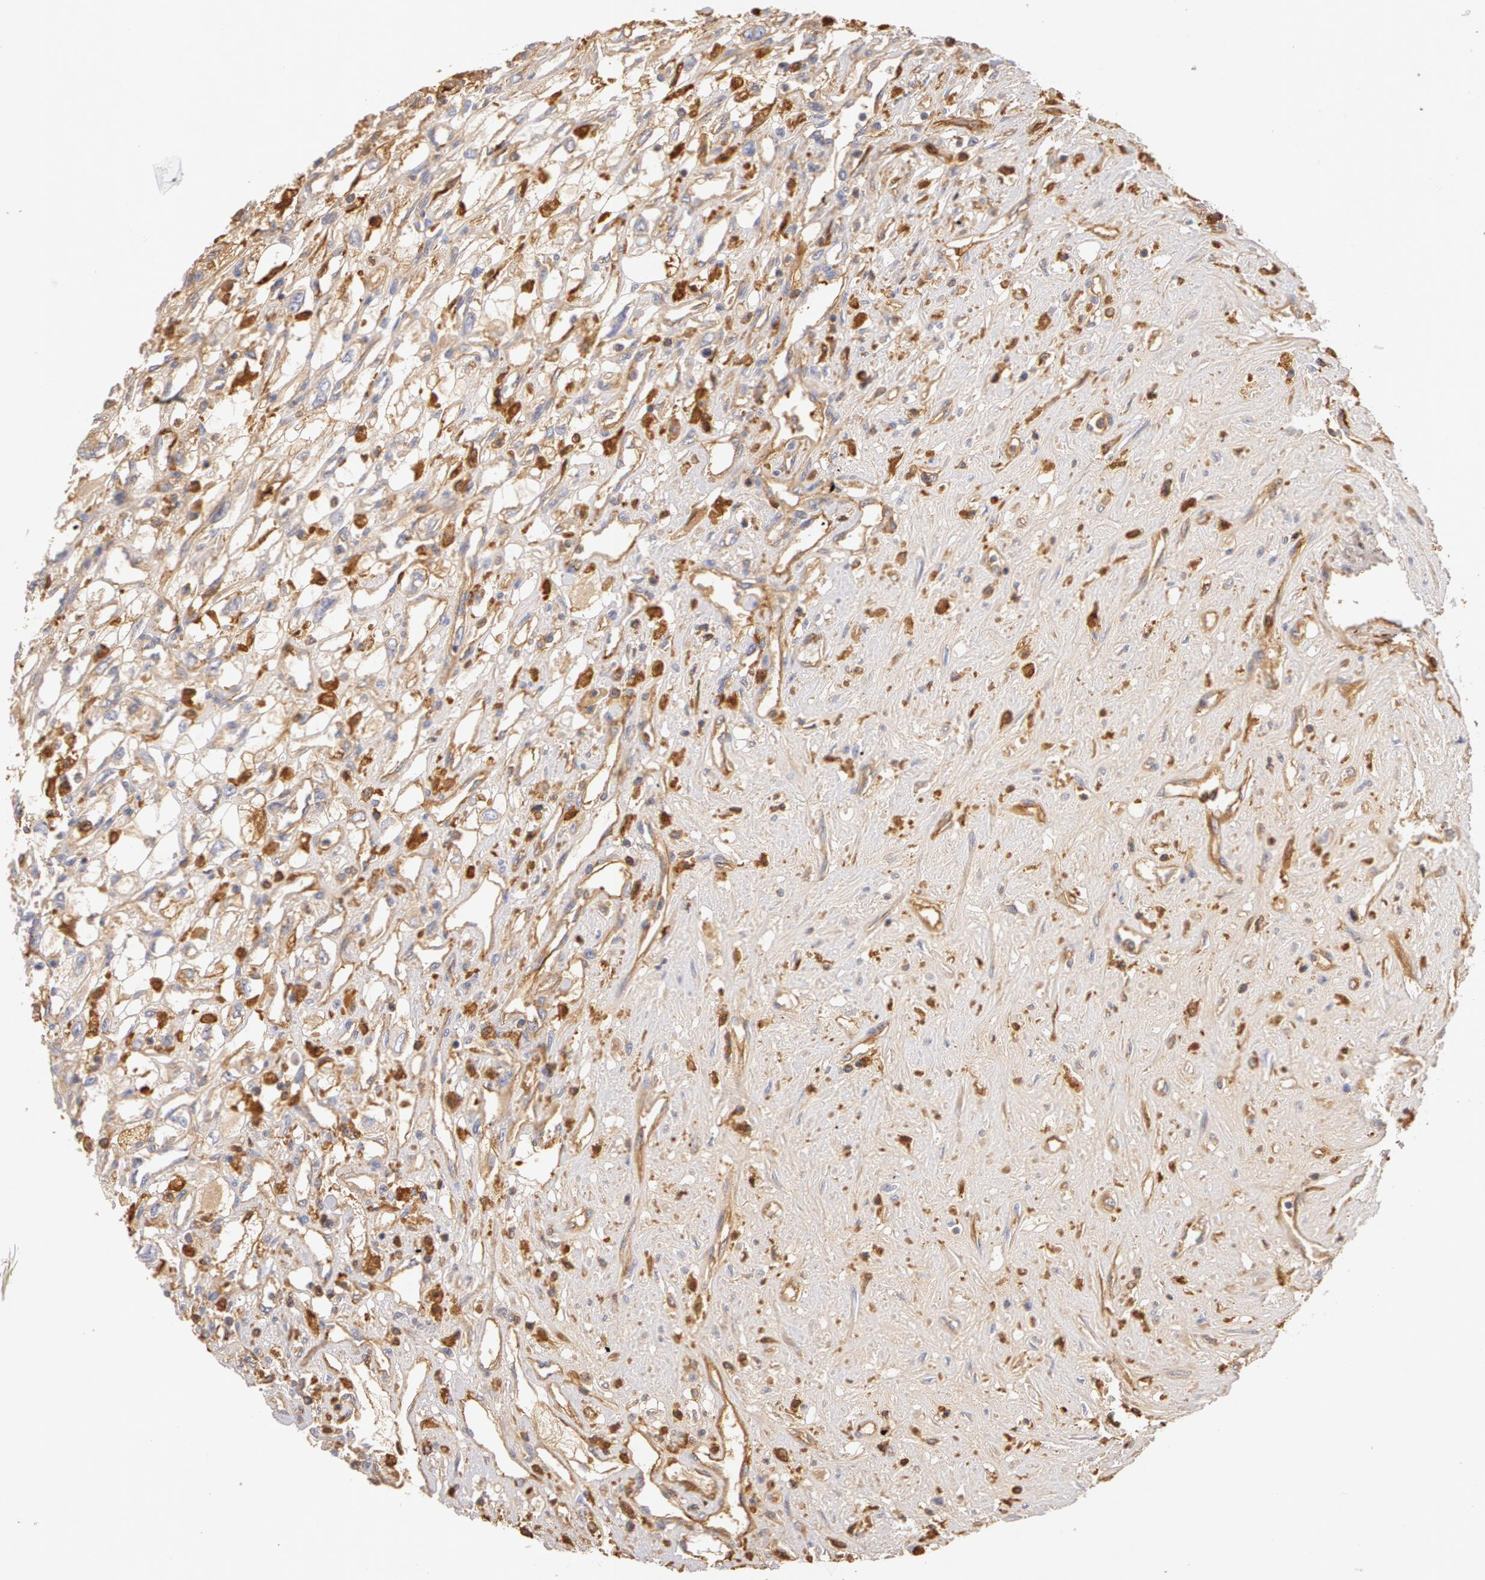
{"staining": {"intensity": "weak", "quantity": "<25%", "location": "cytoplasmic/membranous"}, "tissue": "renal cancer", "cell_type": "Tumor cells", "image_type": "cancer", "snomed": [{"axis": "morphology", "description": "Adenocarcinoma, NOS"}, {"axis": "topography", "description": "Kidney"}], "caption": "Immunohistochemical staining of human renal cancer (adenocarcinoma) demonstrates no significant expression in tumor cells. (DAB (3,3'-diaminobenzidine) immunohistochemistry visualized using brightfield microscopy, high magnification).", "gene": "GC", "patient": {"sex": "male", "age": 57}}